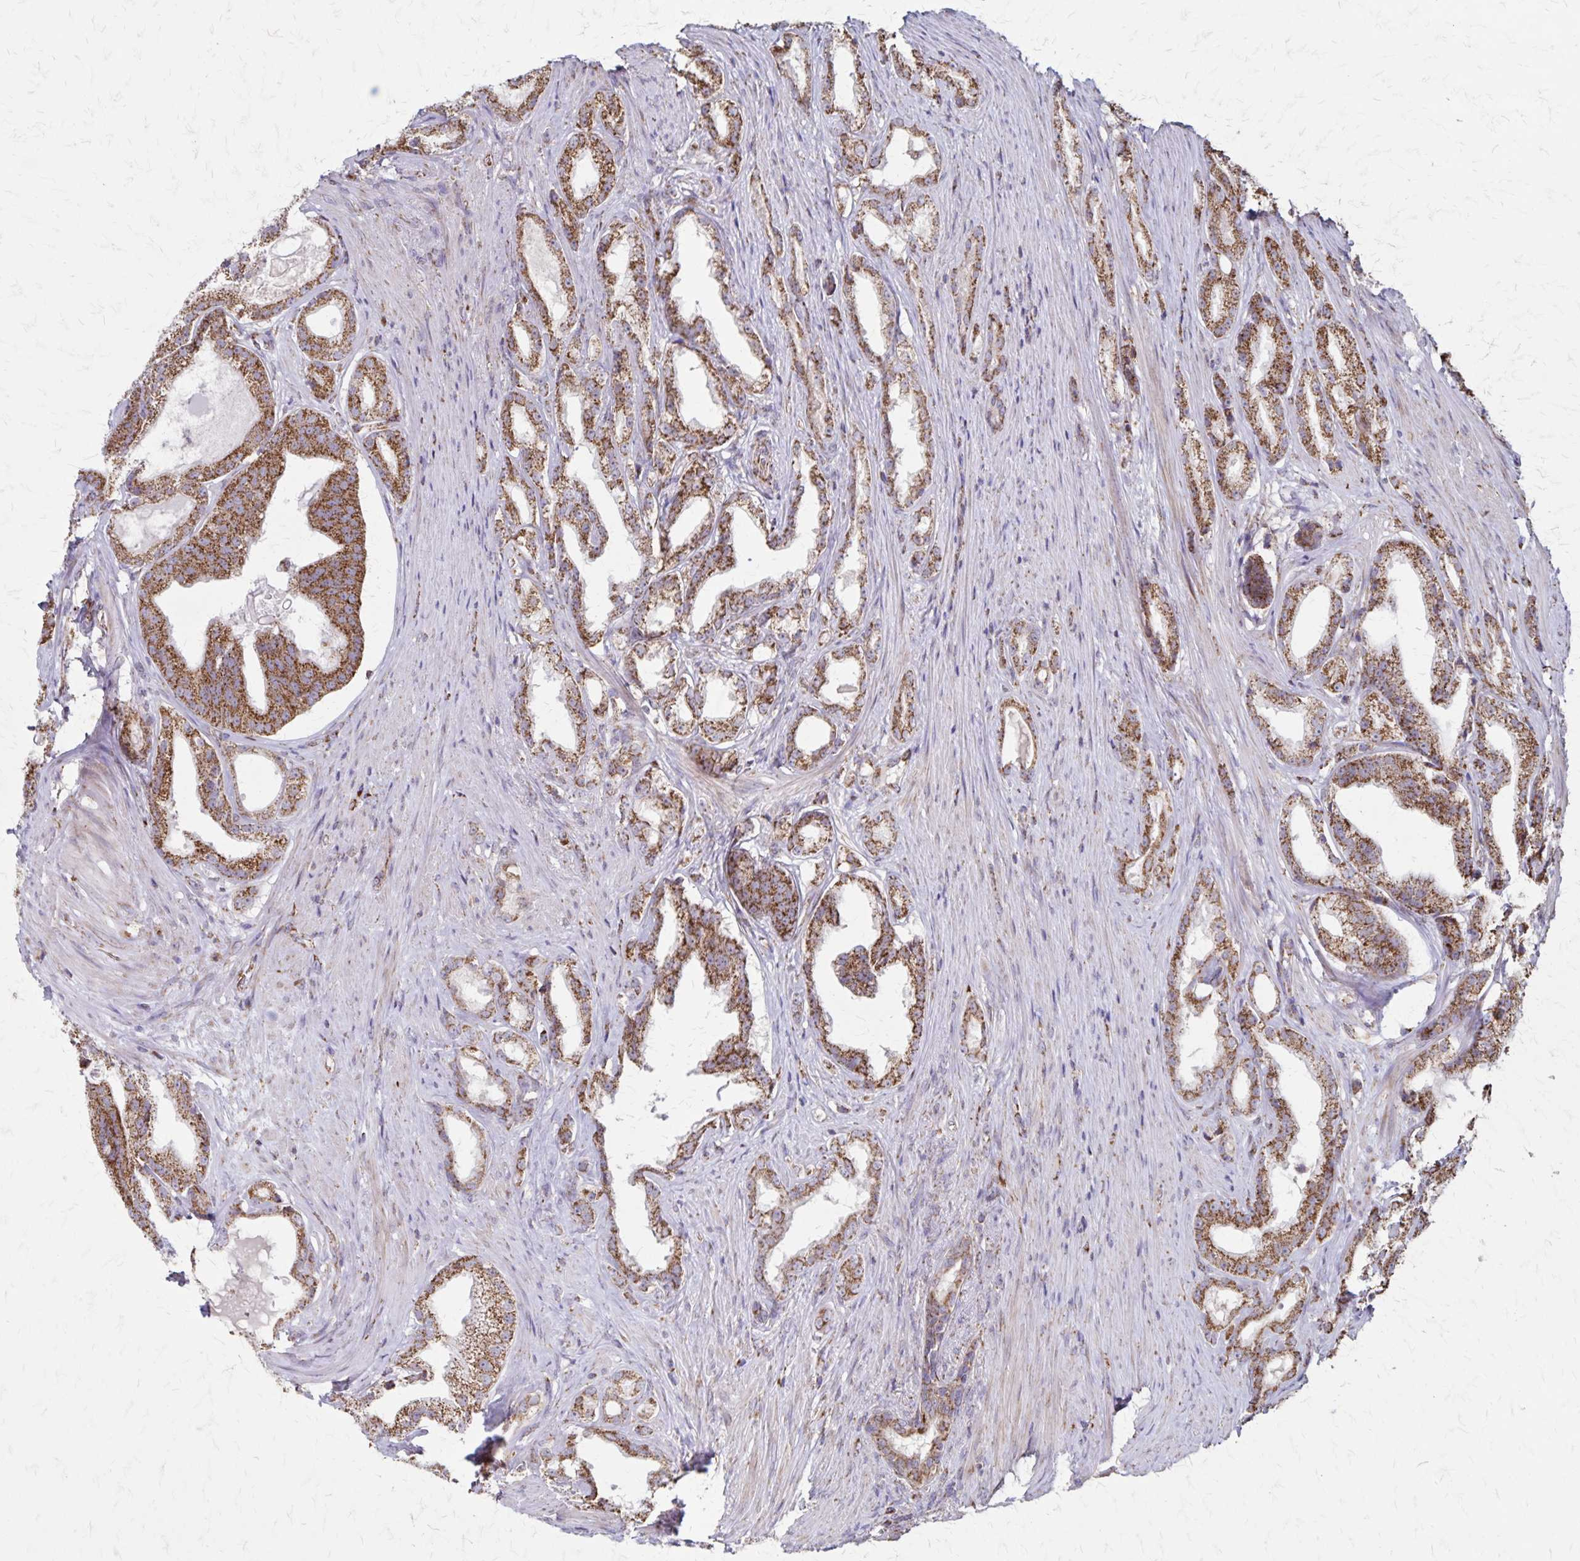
{"staining": {"intensity": "moderate", "quantity": ">75%", "location": "cytoplasmic/membranous"}, "tissue": "prostate cancer", "cell_type": "Tumor cells", "image_type": "cancer", "snomed": [{"axis": "morphology", "description": "Adenocarcinoma, Low grade"}, {"axis": "topography", "description": "Prostate"}], "caption": "Tumor cells show moderate cytoplasmic/membranous positivity in about >75% of cells in prostate cancer (adenocarcinoma (low-grade)).", "gene": "NFS1", "patient": {"sex": "male", "age": 65}}